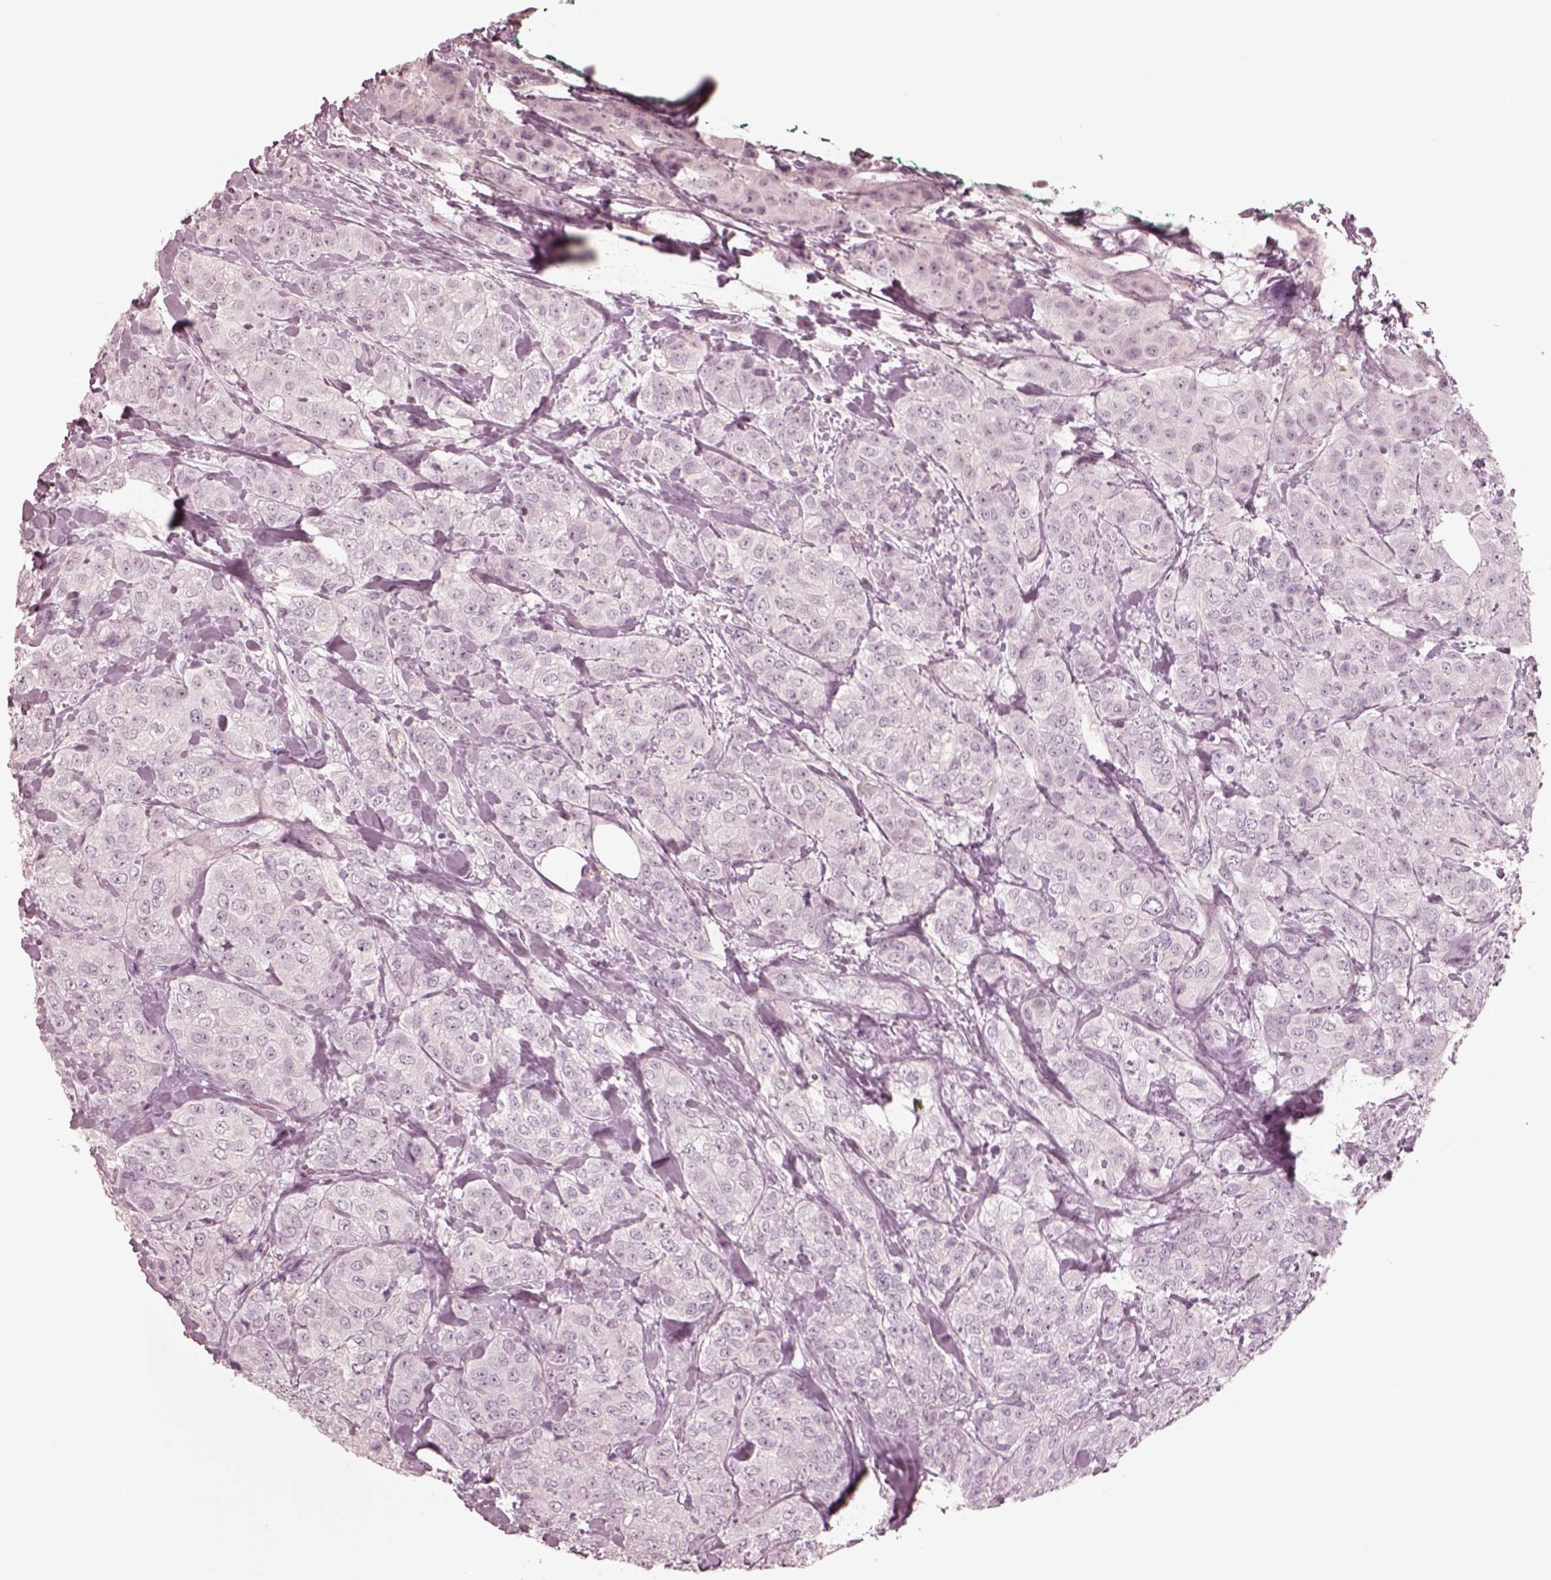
{"staining": {"intensity": "negative", "quantity": "none", "location": "none"}, "tissue": "breast cancer", "cell_type": "Tumor cells", "image_type": "cancer", "snomed": [{"axis": "morphology", "description": "Duct carcinoma"}, {"axis": "topography", "description": "Breast"}], "caption": "A high-resolution micrograph shows IHC staining of breast cancer, which exhibits no significant staining in tumor cells.", "gene": "DNAAF9", "patient": {"sex": "female", "age": 43}}